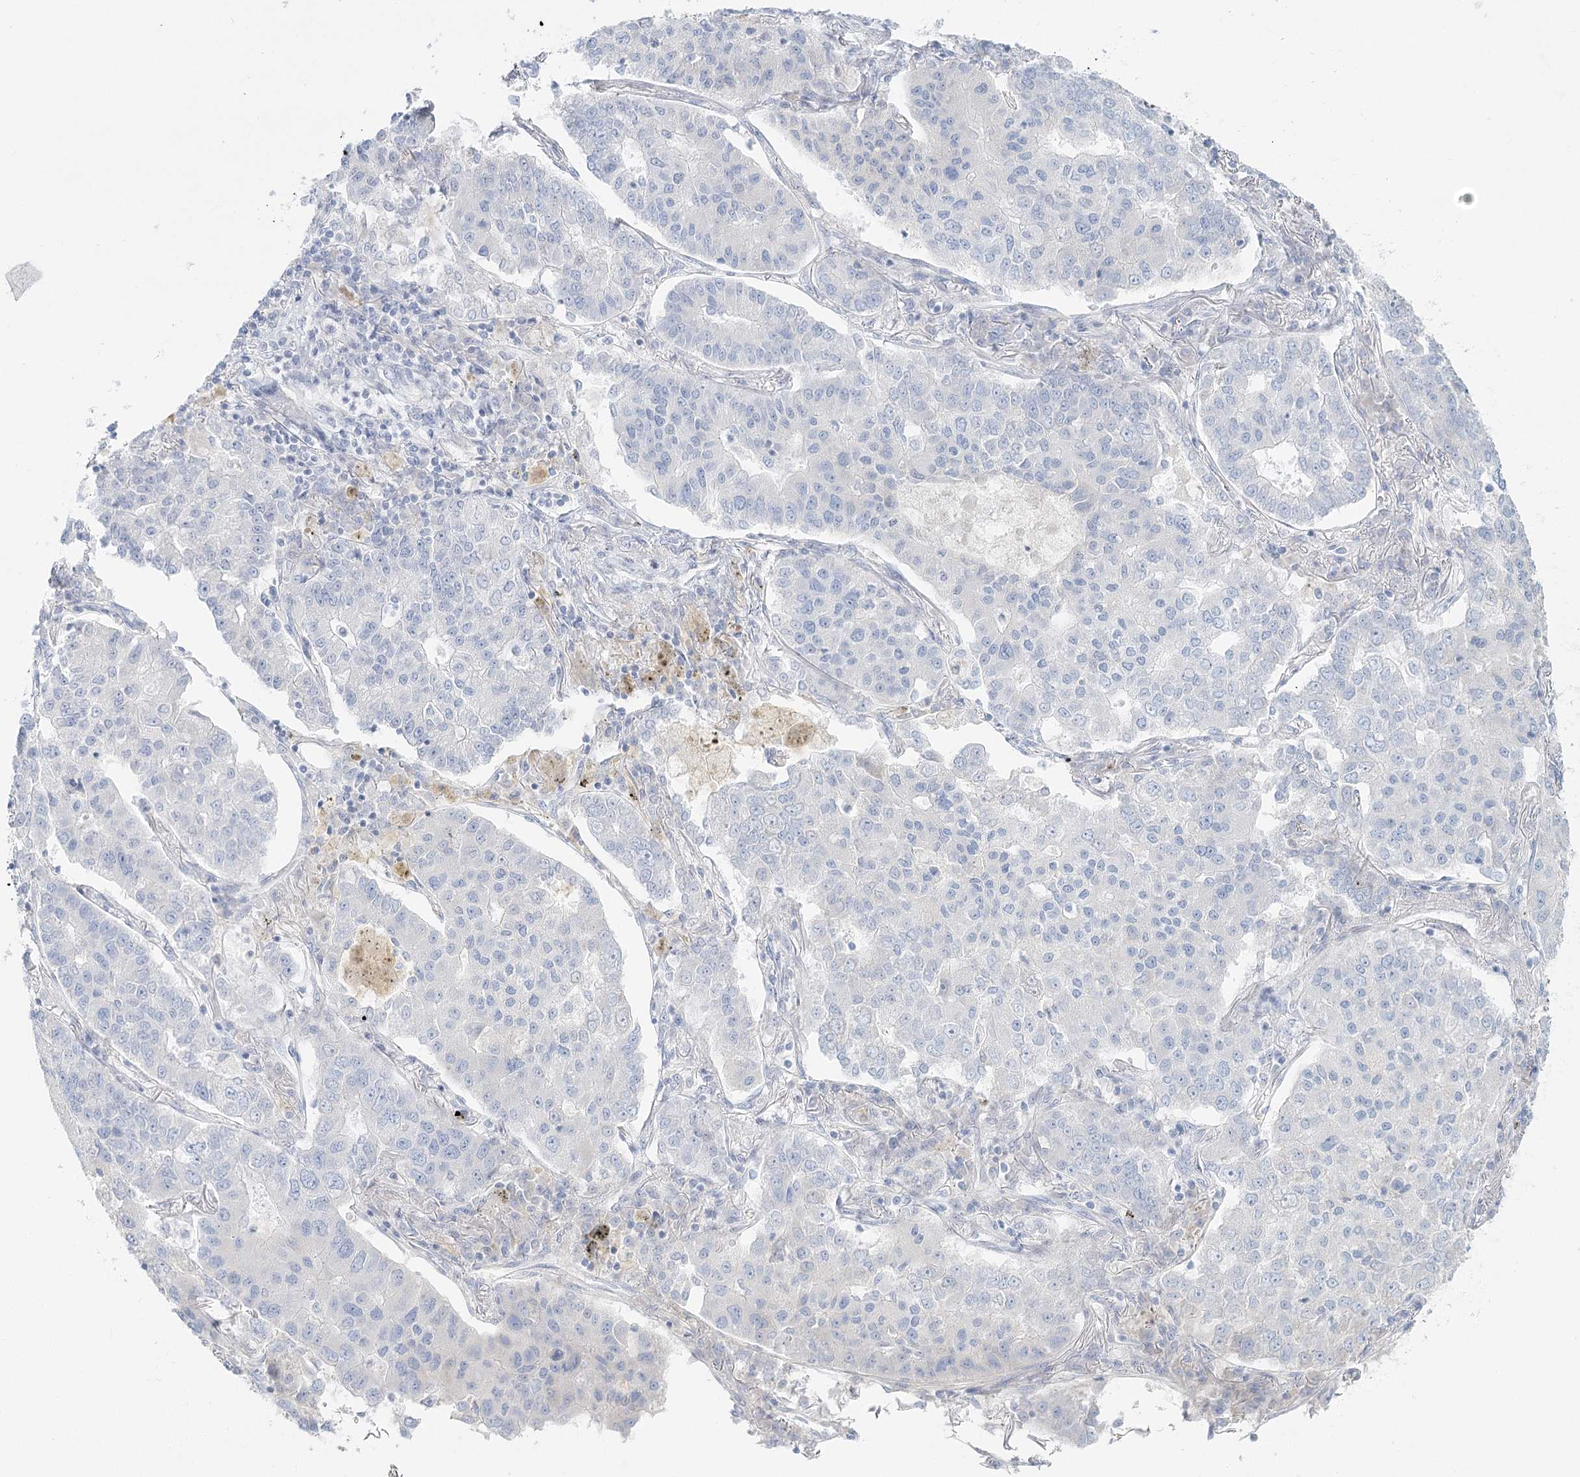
{"staining": {"intensity": "negative", "quantity": "none", "location": "none"}, "tissue": "lung cancer", "cell_type": "Tumor cells", "image_type": "cancer", "snomed": [{"axis": "morphology", "description": "Adenocarcinoma, NOS"}, {"axis": "topography", "description": "Lung"}], "caption": "This image is of adenocarcinoma (lung) stained with immunohistochemistry (IHC) to label a protein in brown with the nuclei are counter-stained blue. There is no expression in tumor cells.", "gene": "DMGDH", "patient": {"sex": "male", "age": 49}}